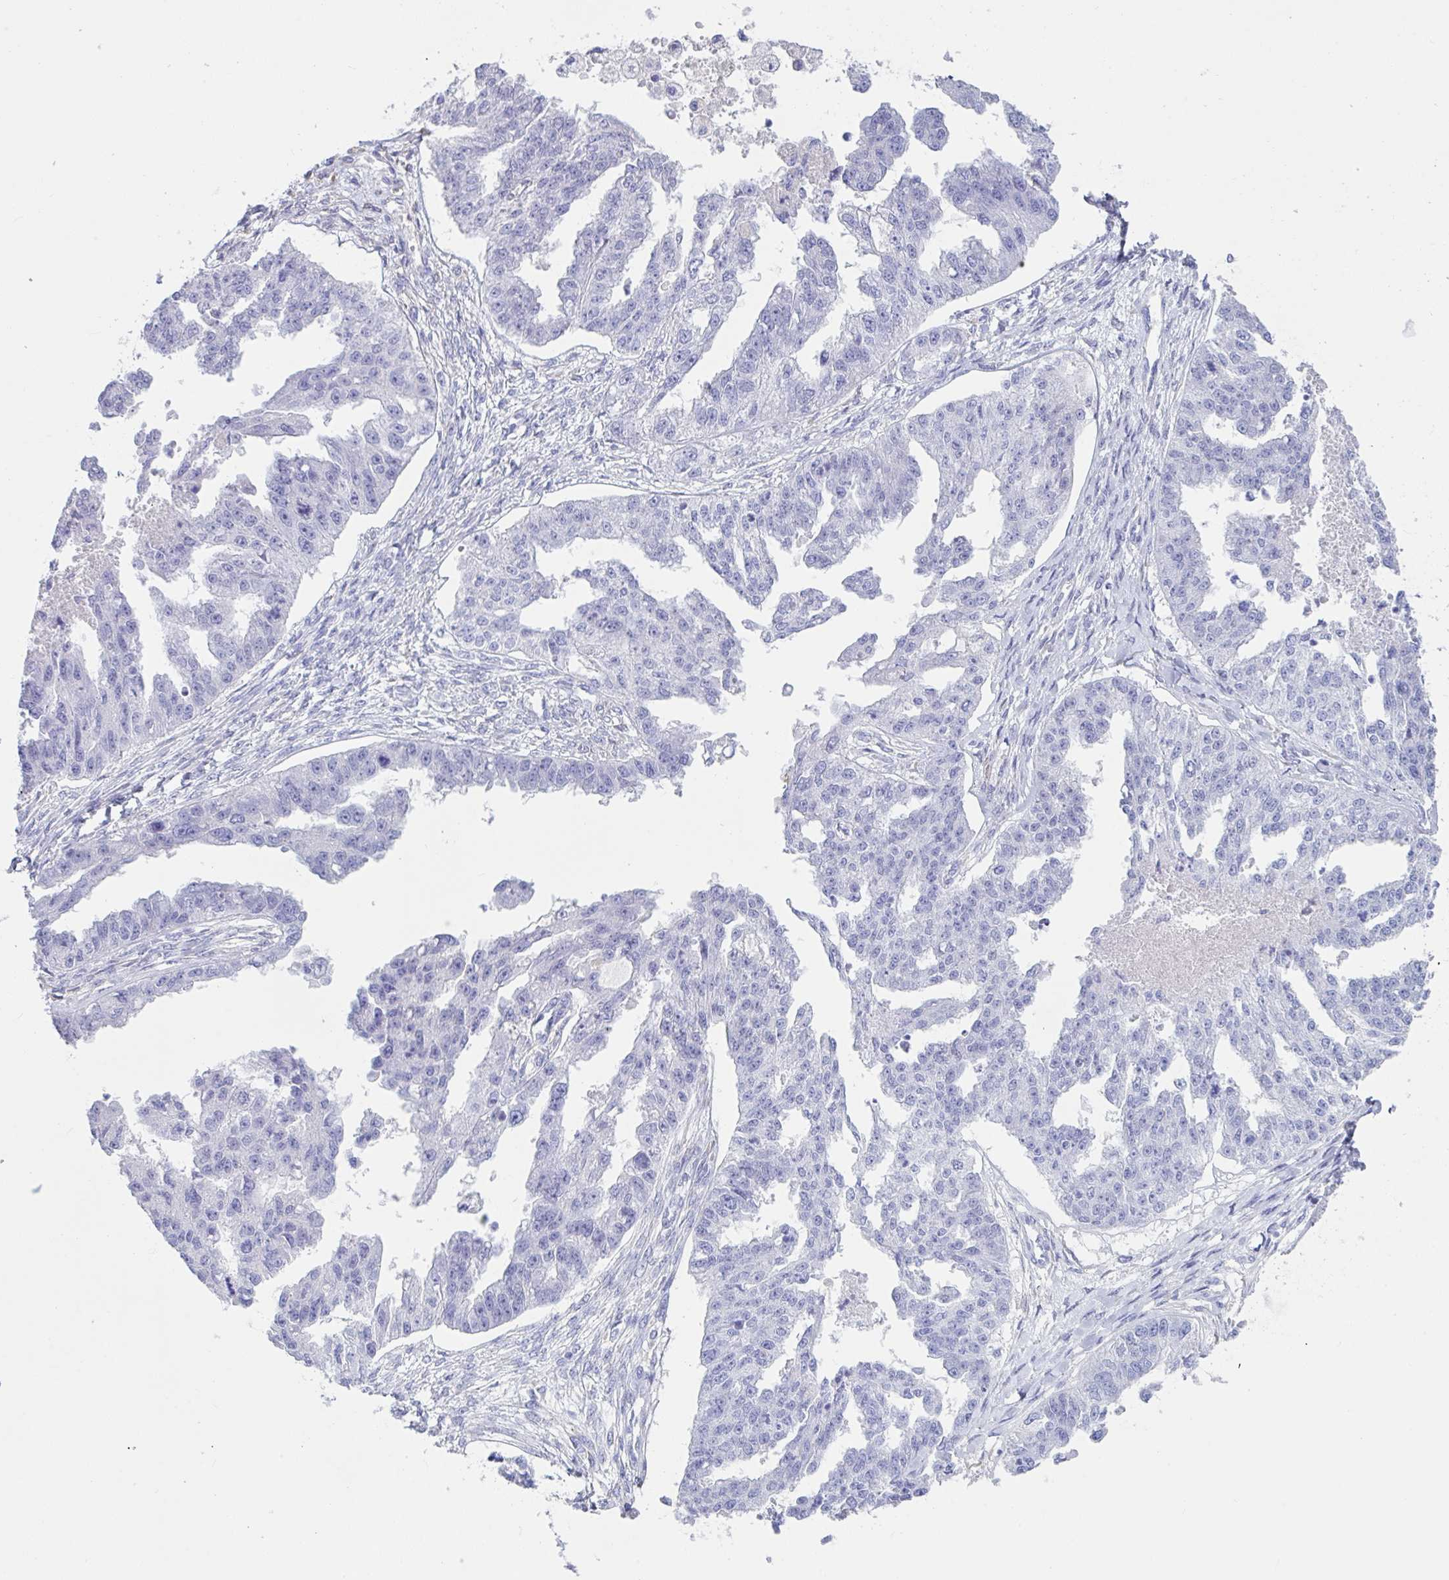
{"staining": {"intensity": "negative", "quantity": "none", "location": "none"}, "tissue": "ovarian cancer", "cell_type": "Tumor cells", "image_type": "cancer", "snomed": [{"axis": "morphology", "description": "Cystadenocarcinoma, serous, NOS"}, {"axis": "topography", "description": "Ovary"}], "caption": "The immunohistochemistry photomicrograph has no significant positivity in tumor cells of ovarian cancer tissue.", "gene": "TNNC1", "patient": {"sex": "female", "age": 58}}